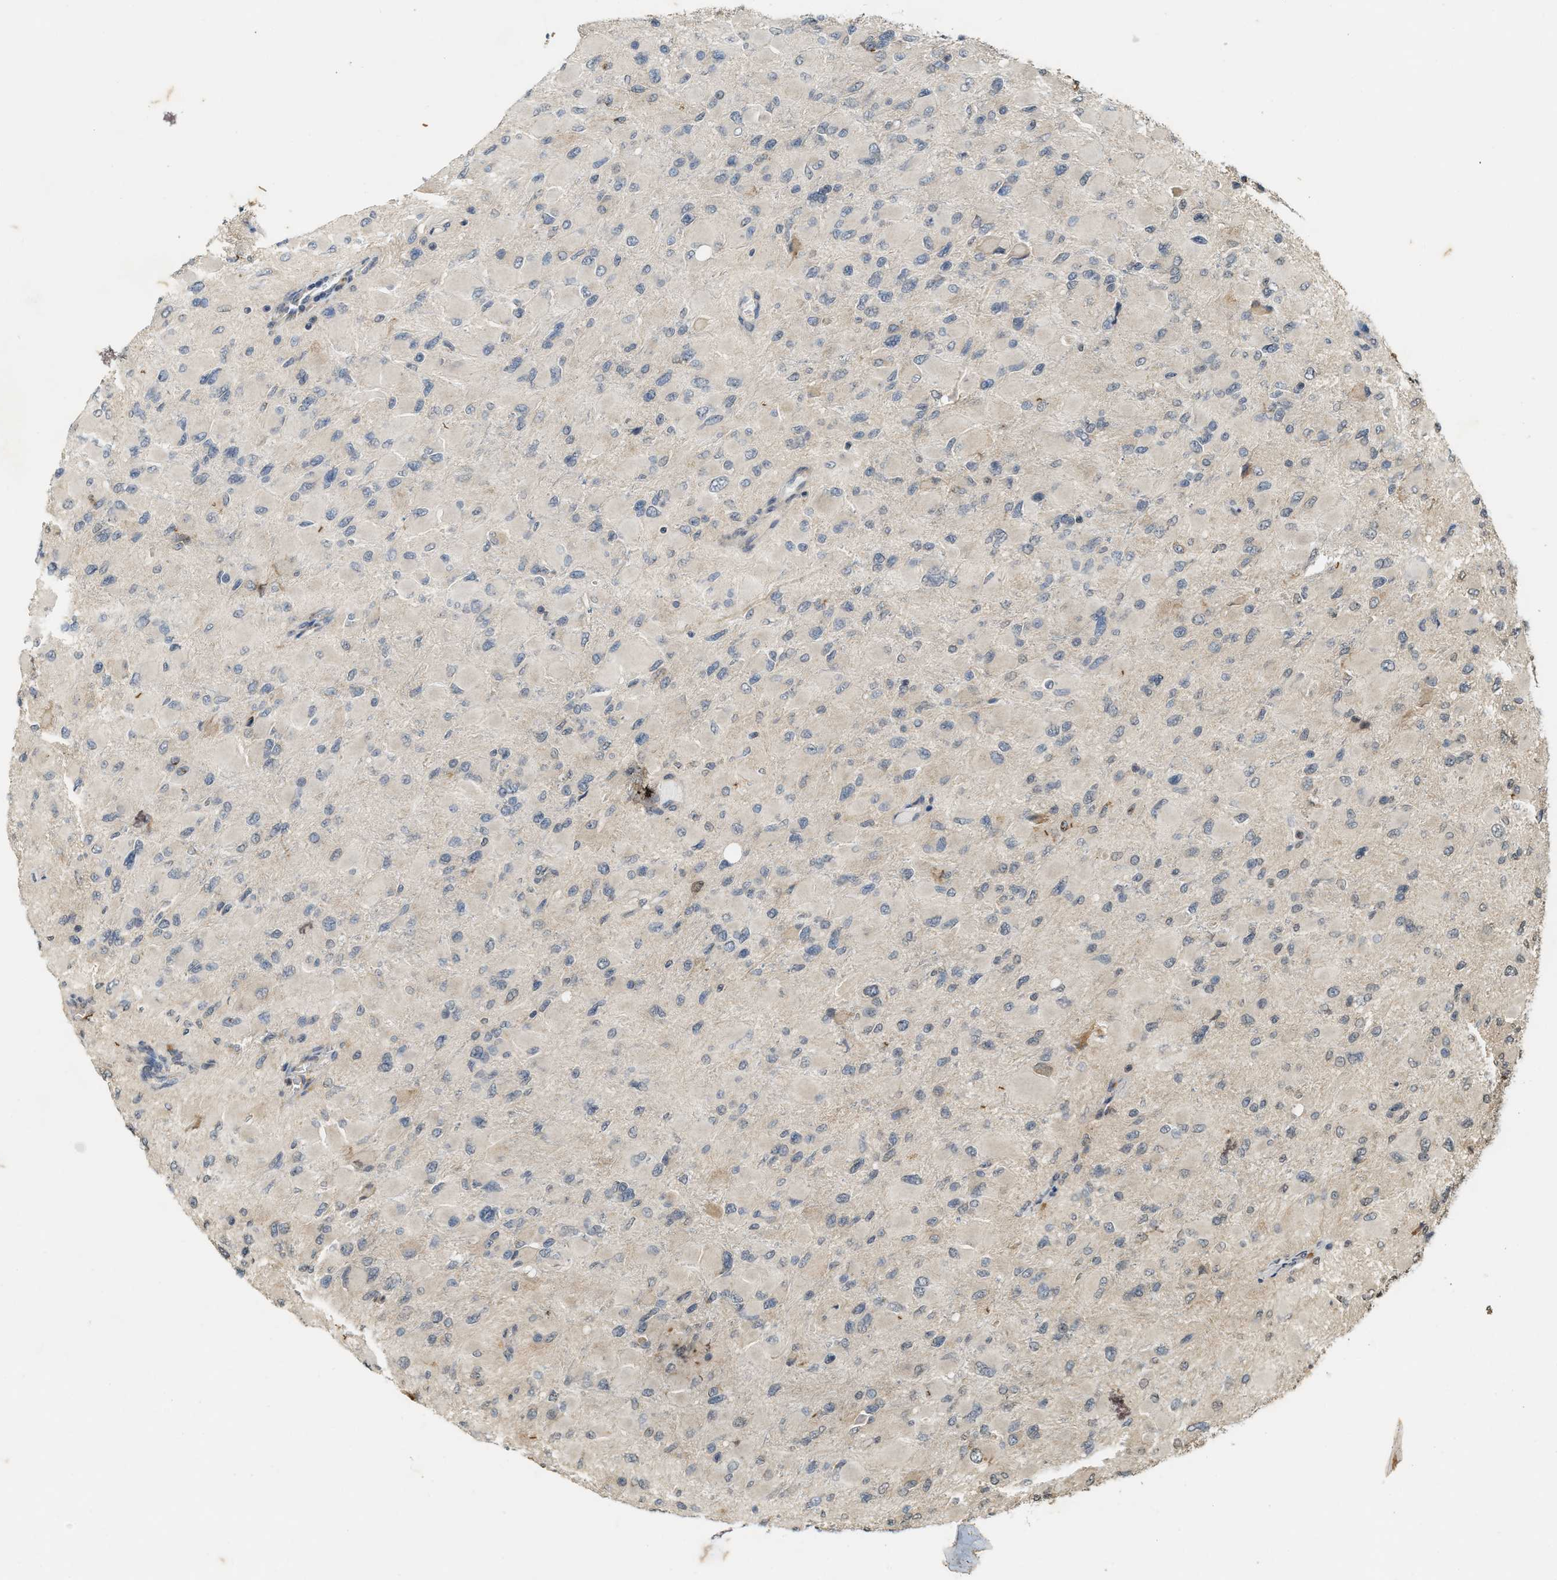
{"staining": {"intensity": "negative", "quantity": "none", "location": "none"}, "tissue": "glioma", "cell_type": "Tumor cells", "image_type": "cancer", "snomed": [{"axis": "morphology", "description": "Glioma, malignant, High grade"}, {"axis": "topography", "description": "Cerebral cortex"}], "caption": "The image displays no staining of tumor cells in glioma.", "gene": "KIF21A", "patient": {"sex": "female", "age": 36}}